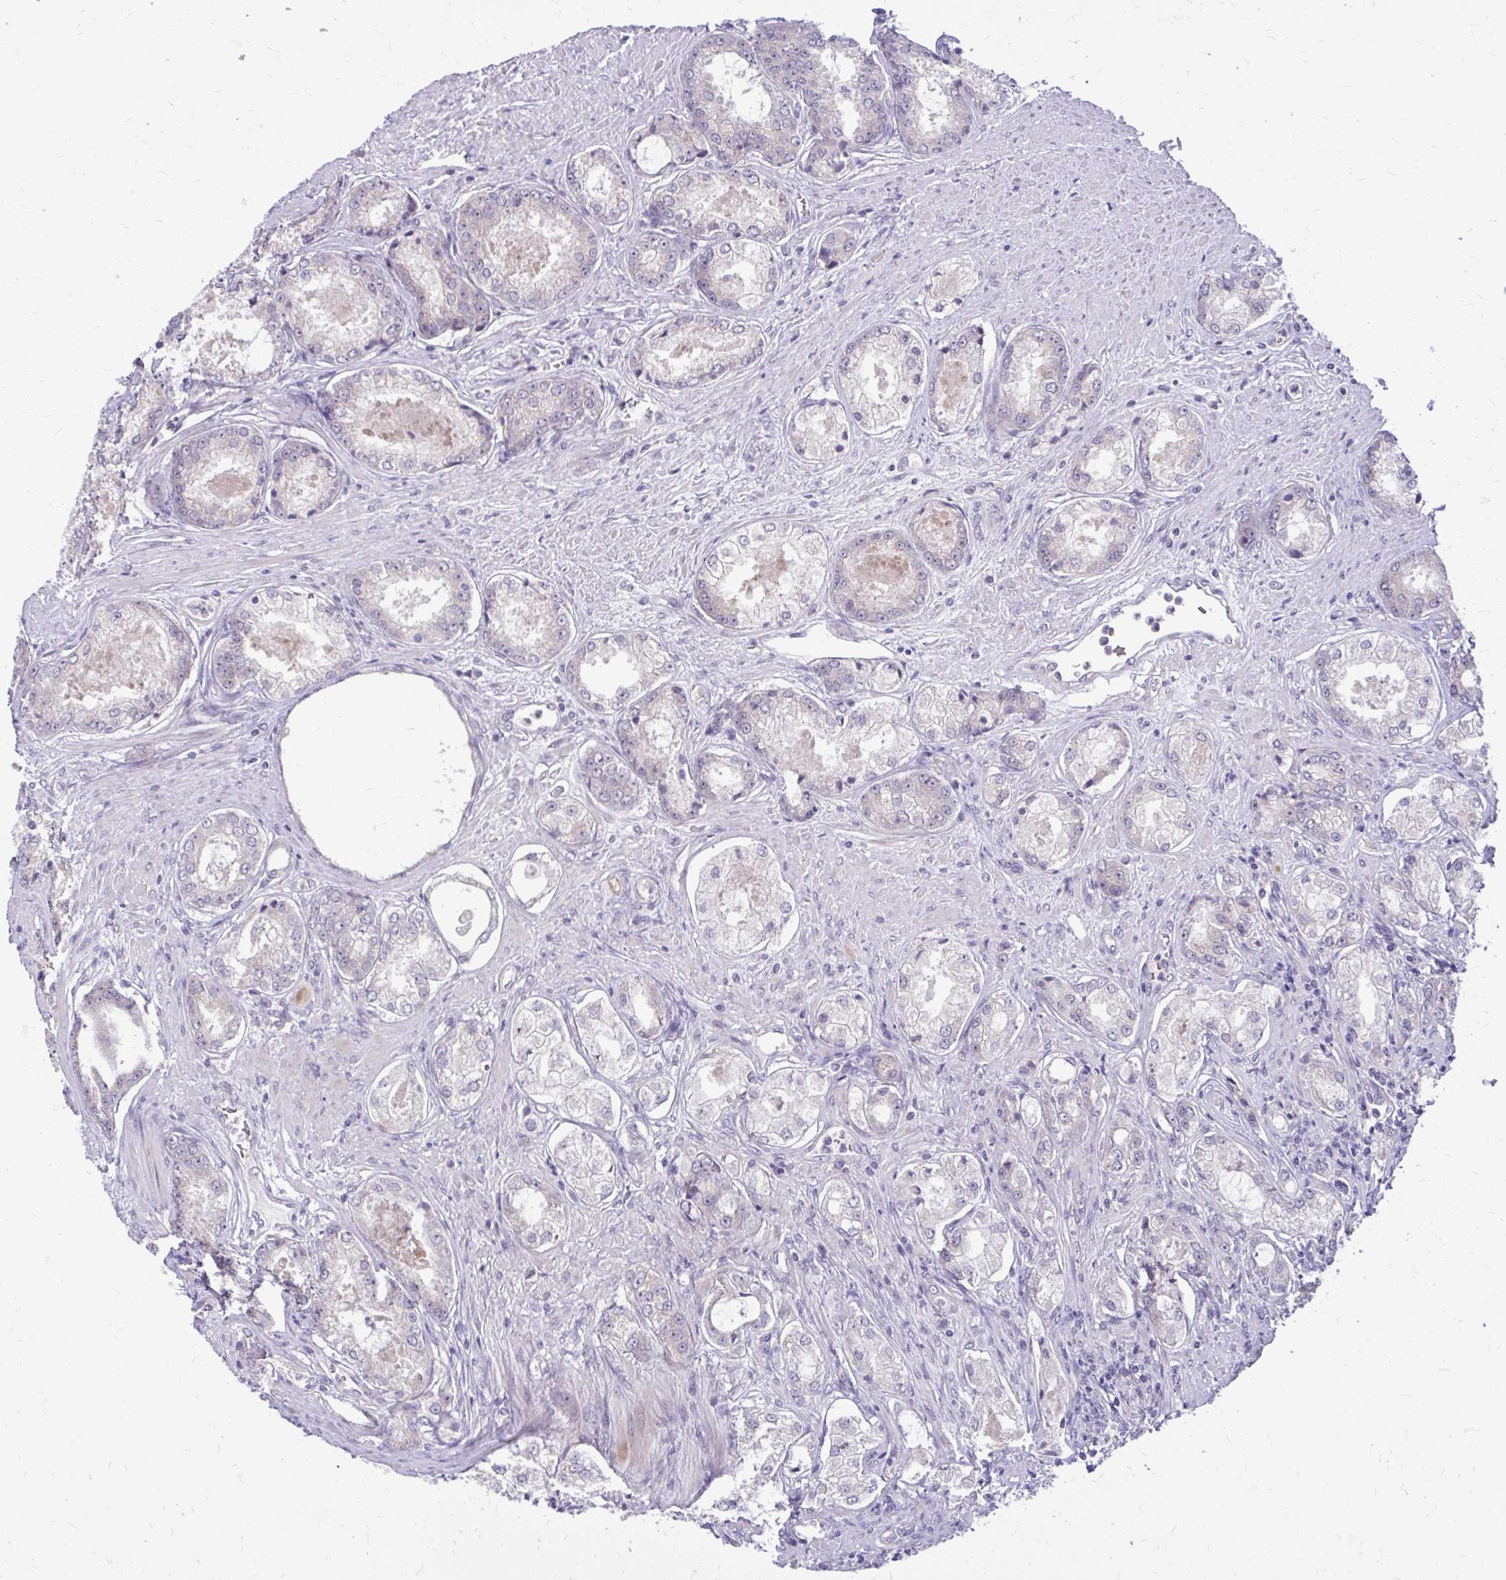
{"staining": {"intensity": "negative", "quantity": "none", "location": "none"}, "tissue": "prostate cancer", "cell_type": "Tumor cells", "image_type": "cancer", "snomed": [{"axis": "morphology", "description": "Adenocarcinoma, Low grade"}, {"axis": "topography", "description": "Prostate"}], "caption": "A high-resolution micrograph shows immunohistochemistry (IHC) staining of prostate cancer, which displays no significant expression in tumor cells.", "gene": "DPY19L1", "patient": {"sex": "male", "age": 68}}